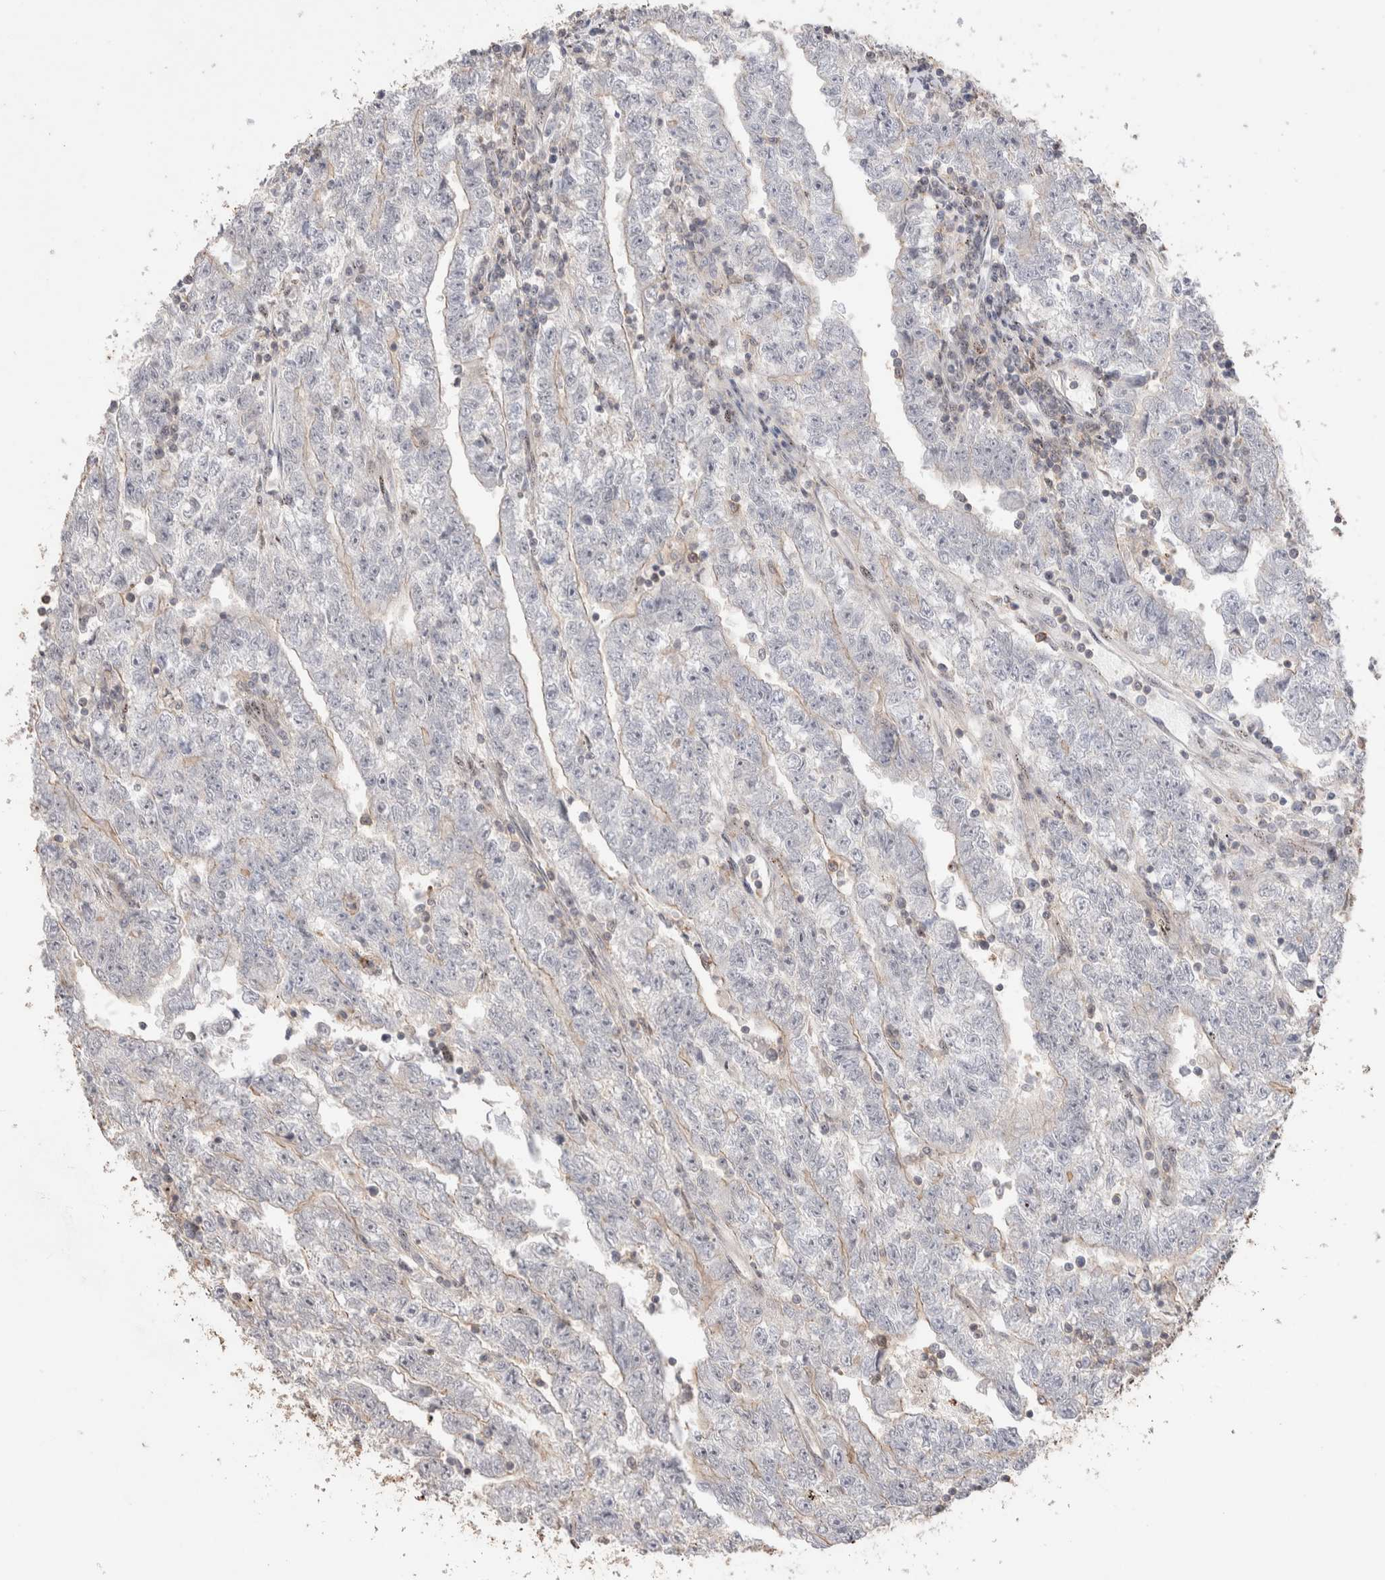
{"staining": {"intensity": "negative", "quantity": "none", "location": "none"}, "tissue": "testis cancer", "cell_type": "Tumor cells", "image_type": "cancer", "snomed": [{"axis": "morphology", "description": "Carcinoma, Embryonal, NOS"}, {"axis": "topography", "description": "Testis"}], "caption": "Immunohistochemistry (IHC) micrograph of human testis cancer (embryonal carcinoma) stained for a protein (brown), which reveals no positivity in tumor cells.", "gene": "ZNF704", "patient": {"sex": "male", "age": 25}}